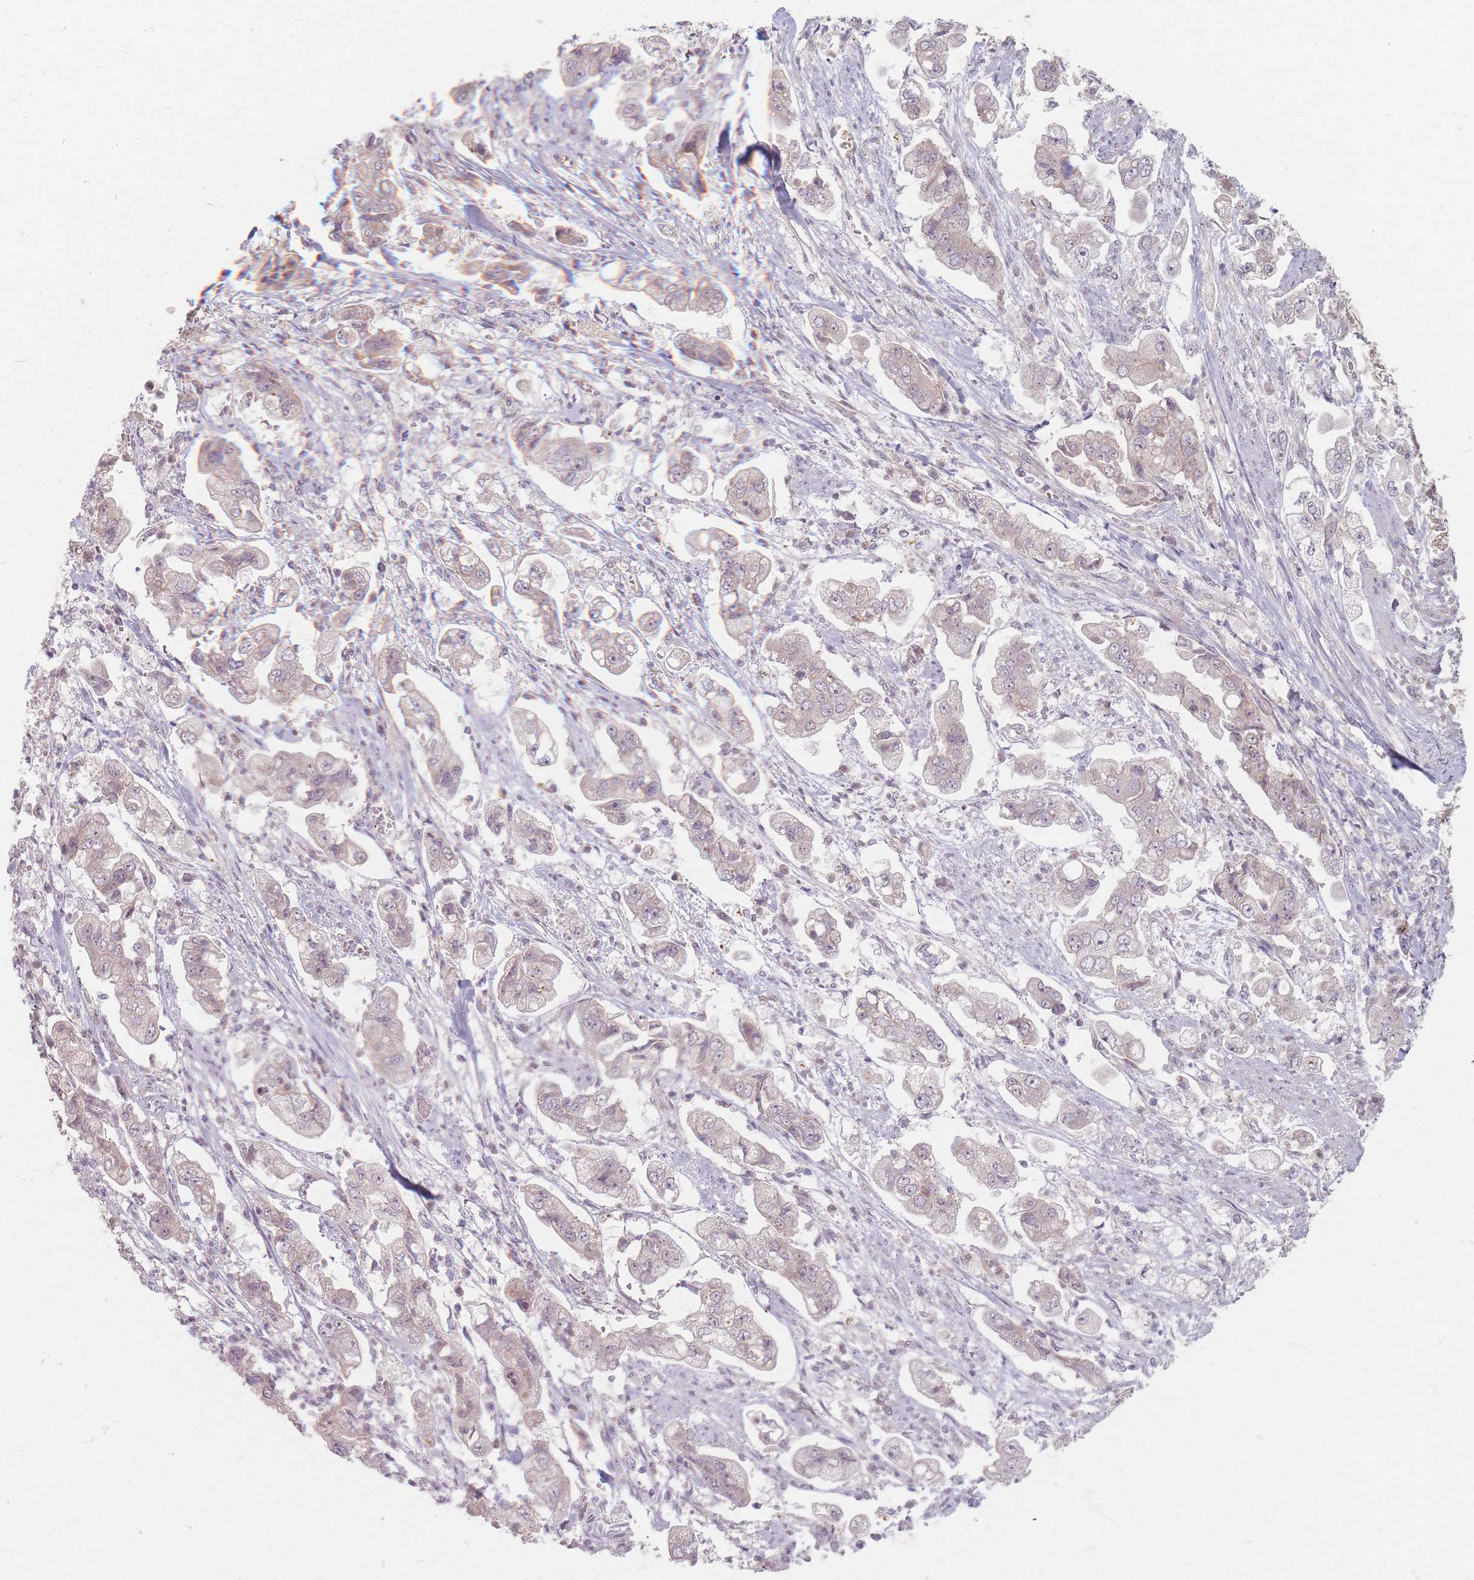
{"staining": {"intensity": "weak", "quantity": ">75%", "location": "cytoplasmic/membranous"}, "tissue": "stomach cancer", "cell_type": "Tumor cells", "image_type": "cancer", "snomed": [{"axis": "morphology", "description": "Adenocarcinoma, NOS"}, {"axis": "topography", "description": "Stomach"}], "caption": "Protein staining displays weak cytoplasmic/membranous staining in about >75% of tumor cells in stomach cancer. The protein is shown in brown color, while the nuclei are stained blue.", "gene": "GABRA6", "patient": {"sex": "male", "age": 62}}